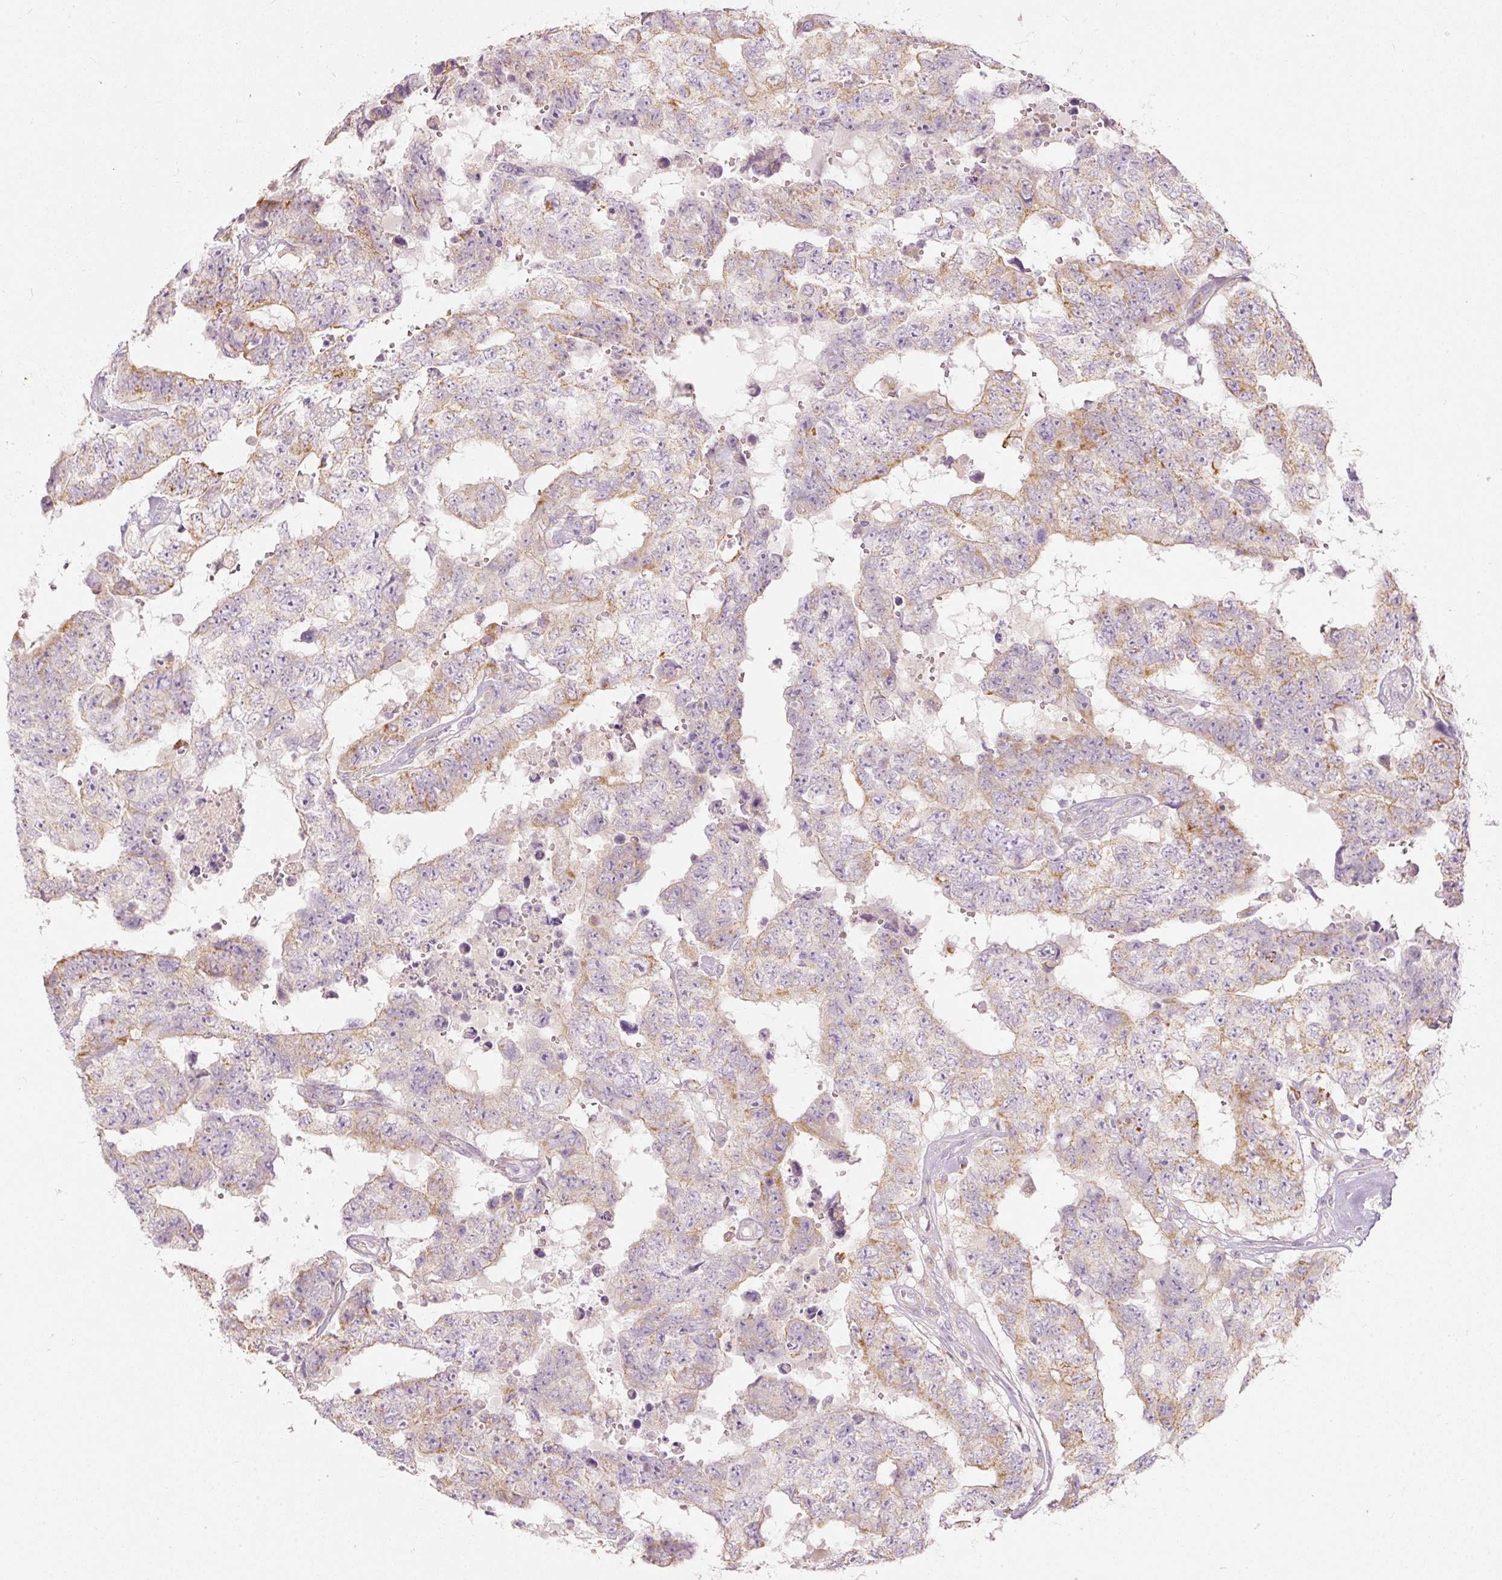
{"staining": {"intensity": "moderate", "quantity": "25%-75%", "location": "cytoplasmic/membranous"}, "tissue": "testis cancer", "cell_type": "Tumor cells", "image_type": "cancer", "snomed": [{"axis": "morphology", "description": "Normal tissue, NOS"}, {"axis": "morphology", "description": "Carcinoma, Embryonal, NOS"}, {"axis": "topography", "description": "Testis"}, {"axis": "topography", "description": "Epididymis"}], "caption": "Testis embryonal carcinoma was stained to show a protein in brown. There is medium levels of moderate cytoplasmic/membranous expression in about 25%-75% of tumor cells.", "gene": "MTHFD2", "patient": {"sex": "male", "age": 25}}